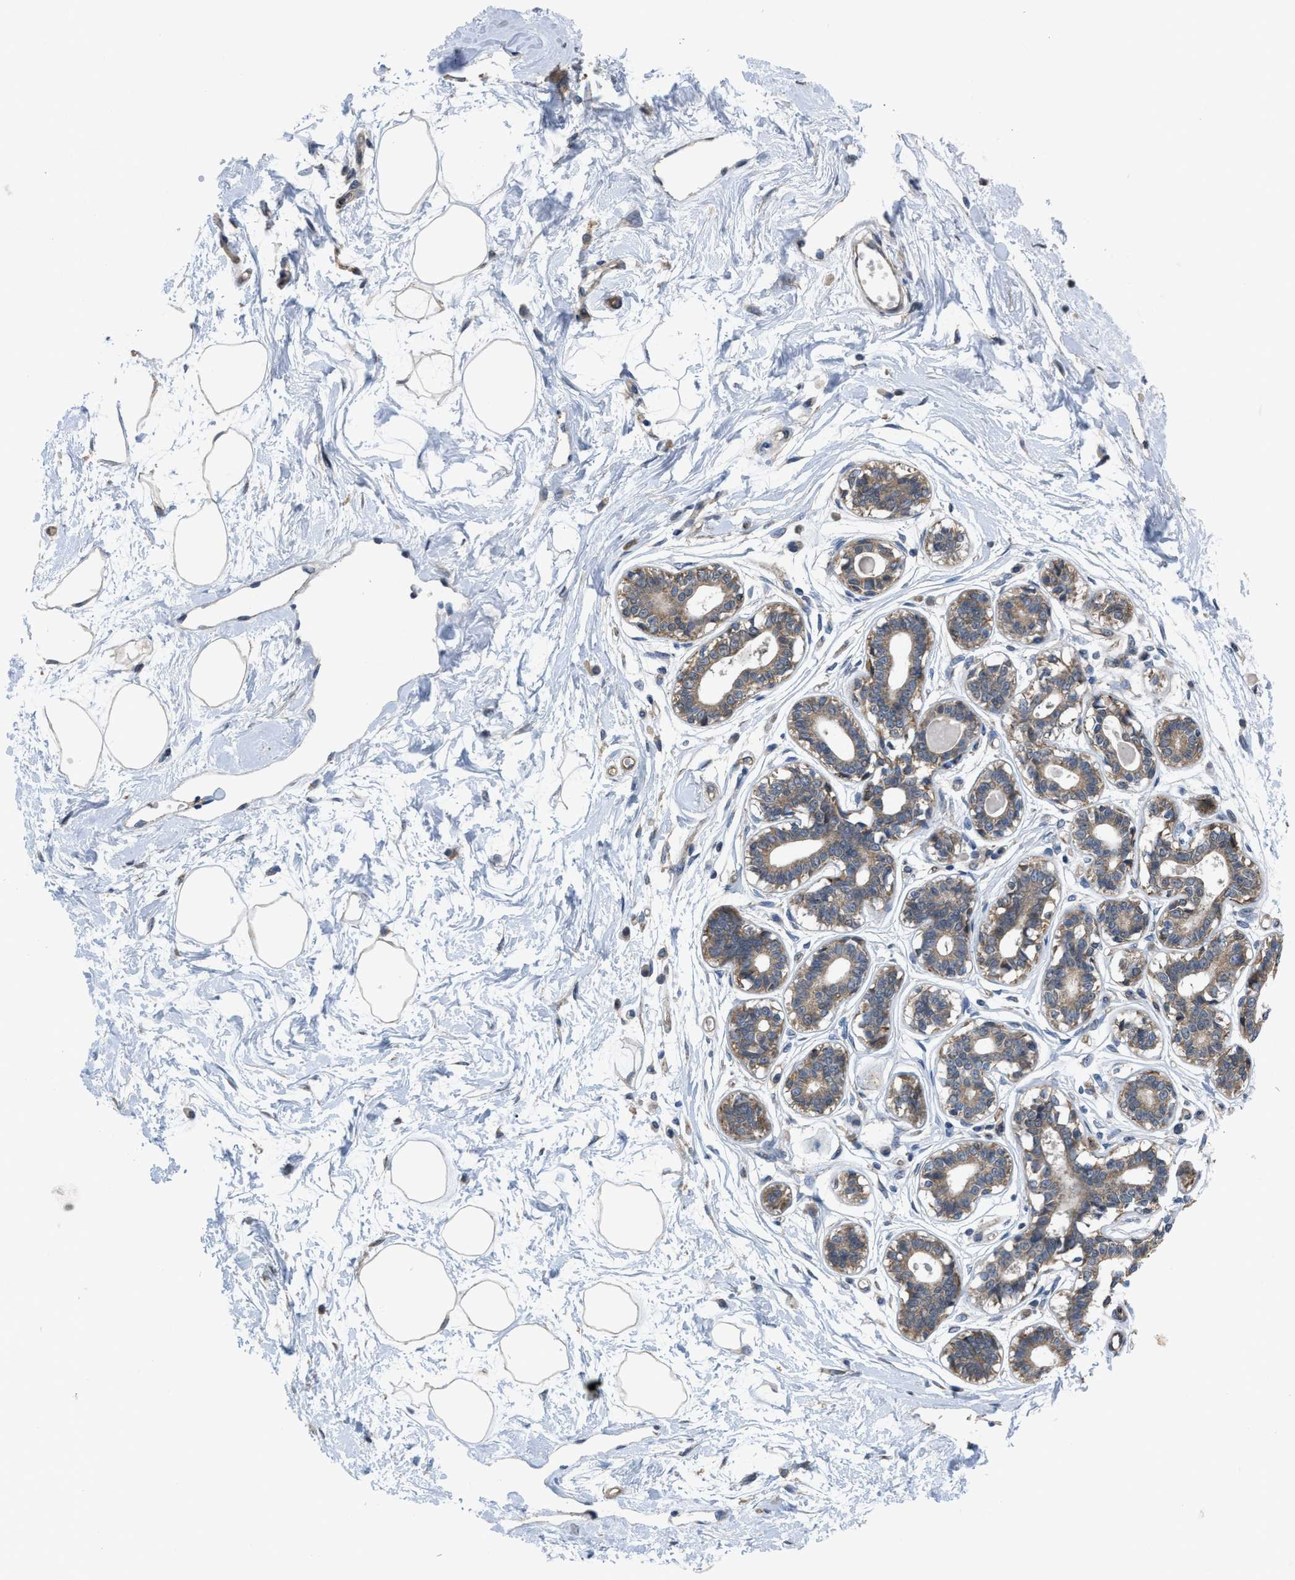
{"staining": {"intensity": "negative", "quantity": "none", "location": "none"}, "tissue": "breast", "cell_type": "Adipocytes", "image_type": "normal", "snomed": [{"axis": "morphology", "description": "Normal tissue, NOS"}, {"axis": "topography", "description": "Breast"}], "caption": "IHC histopathology image of benign breast: human breast stained with DAB exhibits no significant protein staining in adipocytes.", "gene": "EOGT", "patient": {"sex": "female", "age": 45}}